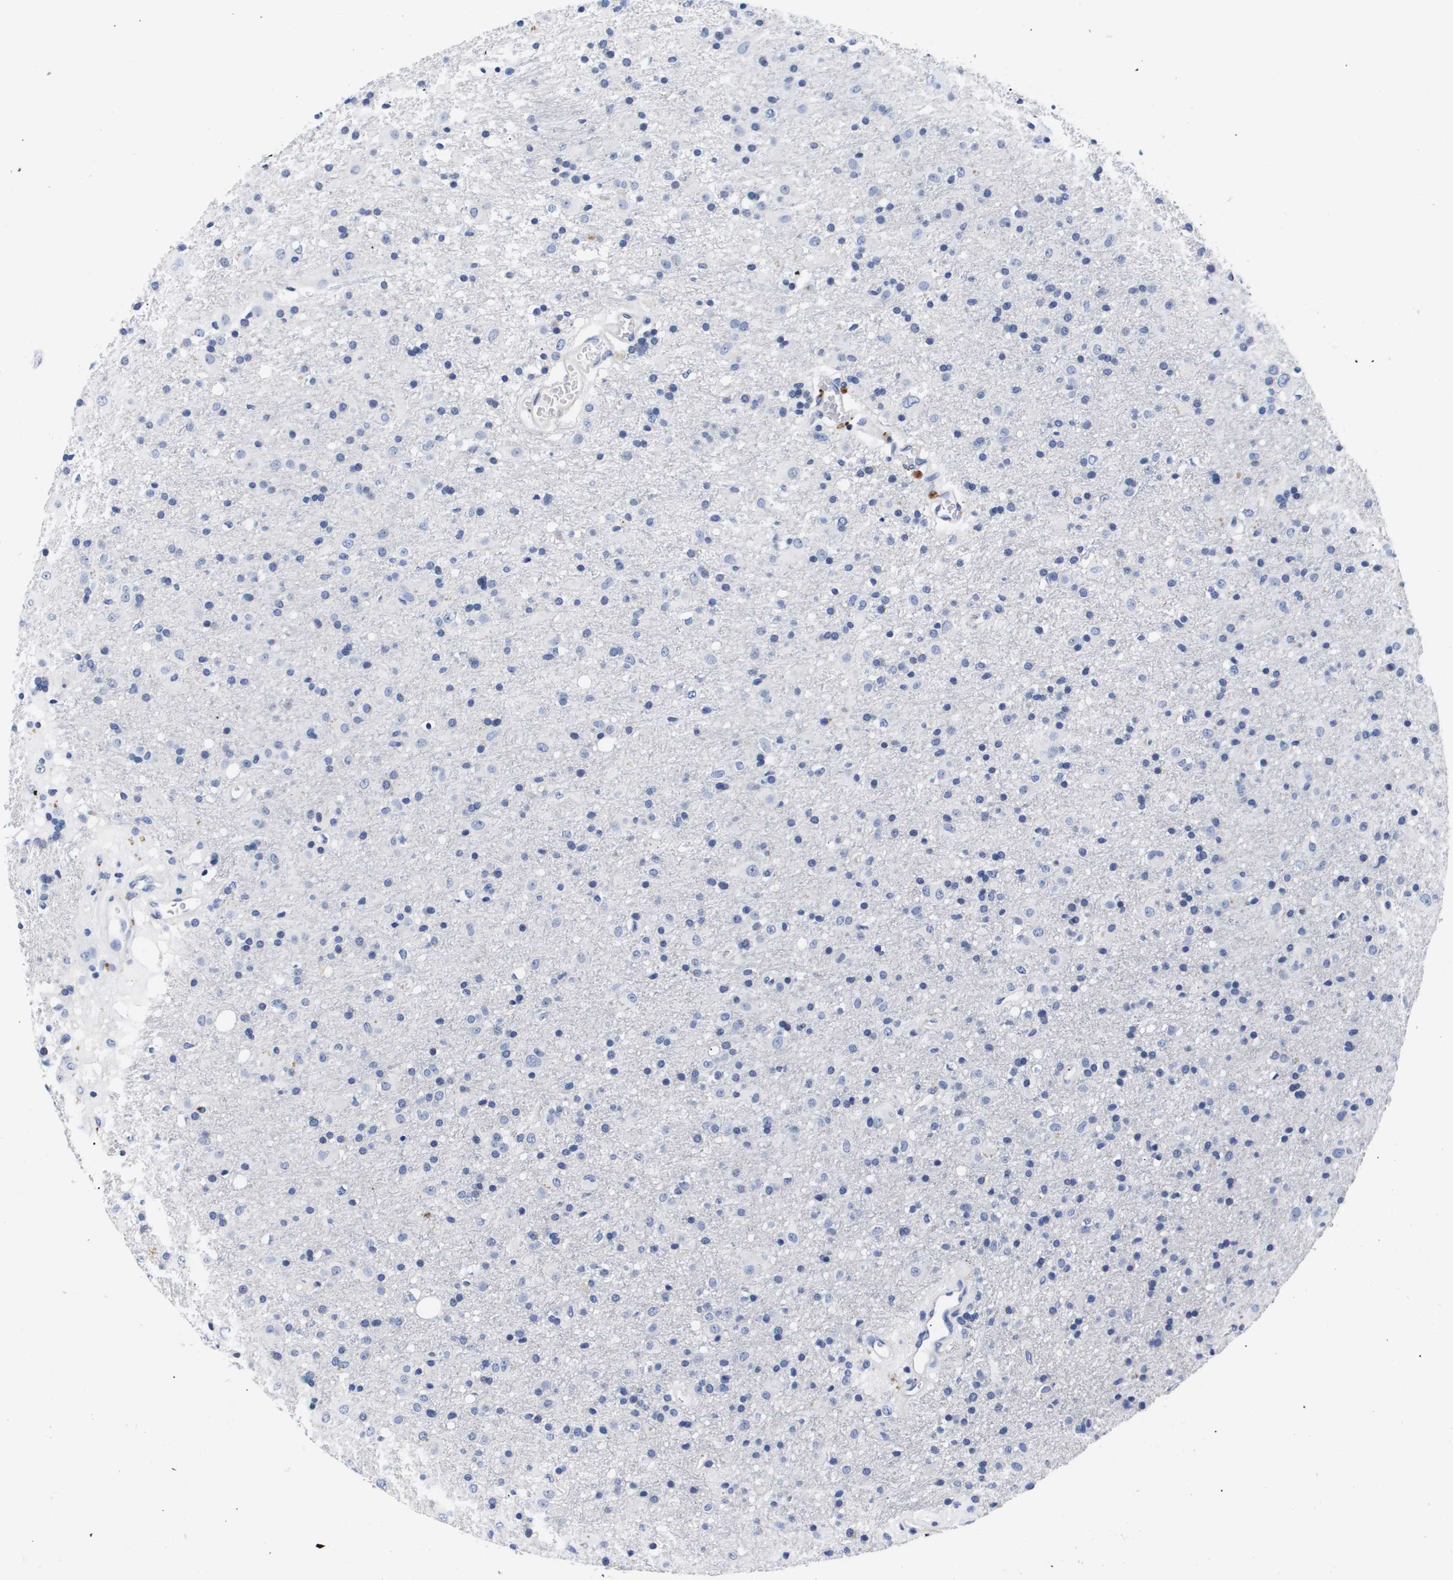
{"staining": {"intensity": "negative", "quantity": "none", "location": "none"}, "tissue": "glioma", "cell_type": "Tumor cells", "image_type": "cancer", "snomed": [{"axis": "morphology", "description": "Glioma, malignant, Low grade"}, {"axis": "topography", "description": "Brain"}], "caption": "This is an IHC image of malignant glioma (low-grade). There is no positivity in tumor cells.", "gene": "ATP6V0A4", "patient": {"sex": "male", "age": 65}}